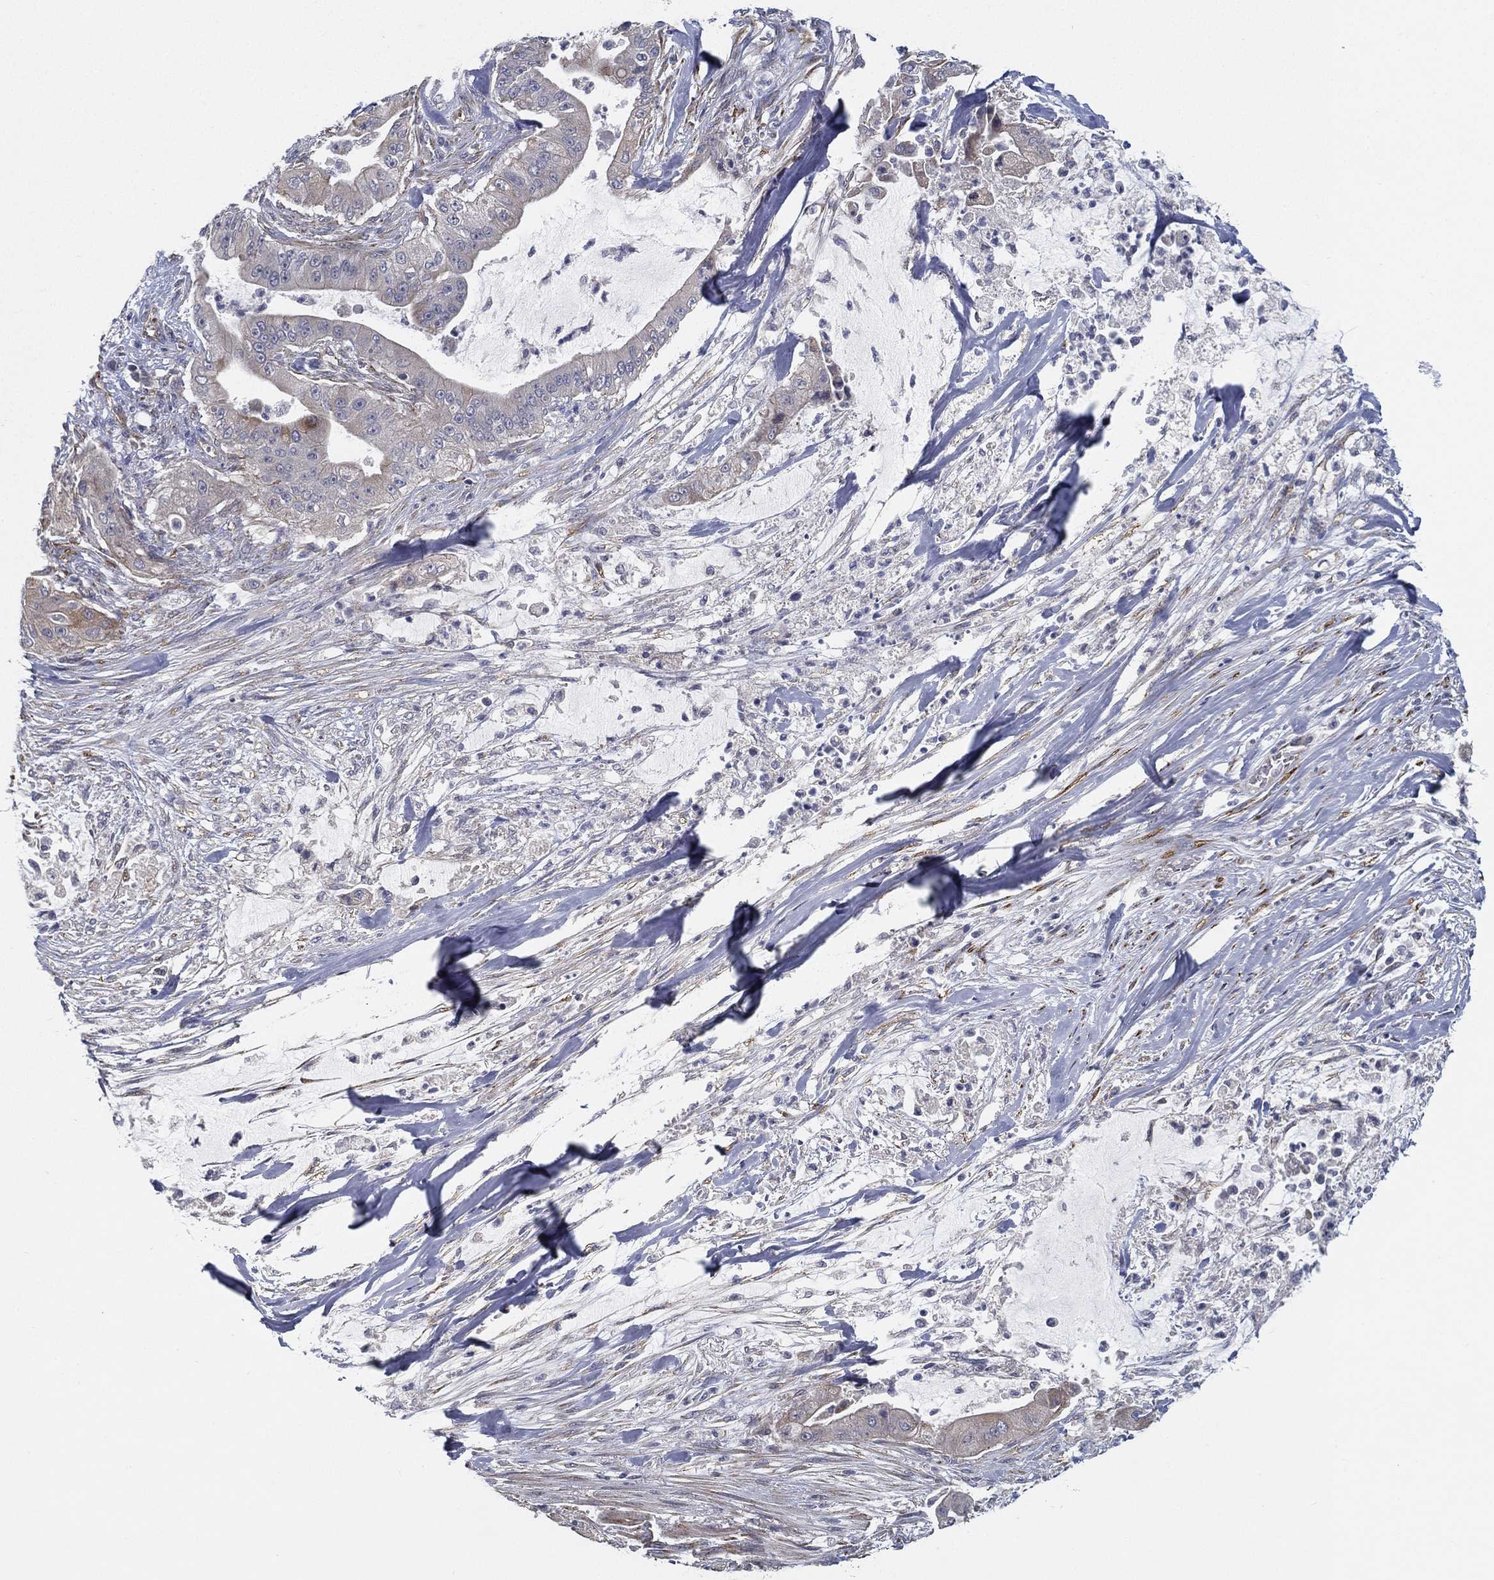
{"staining": {"intensity": "weak", "quantity": "<25%", "location": "cytoplasmic/membranous"}, "tissue": "pancreatic cancer", "cell_type": "Tumor cells", "image_type": "cancer", "snomed": [{"axis": "morphology", "description": "Normal tissue, NOS"}, {"axis": "morphology", "description": "Inflammation, NOS"}, {"axis": "morphology", "description": "Adenocarcinoma, NOS"}, {"axis": "topography", "description": "Pancreas"}], "caption": "A photomicrograph of human pancreatic cancer (adenocarcinoma) is negative for staining in tumor cells.", "gene": "LRRC56", "patient": {"sex": "male", "age": 57}}